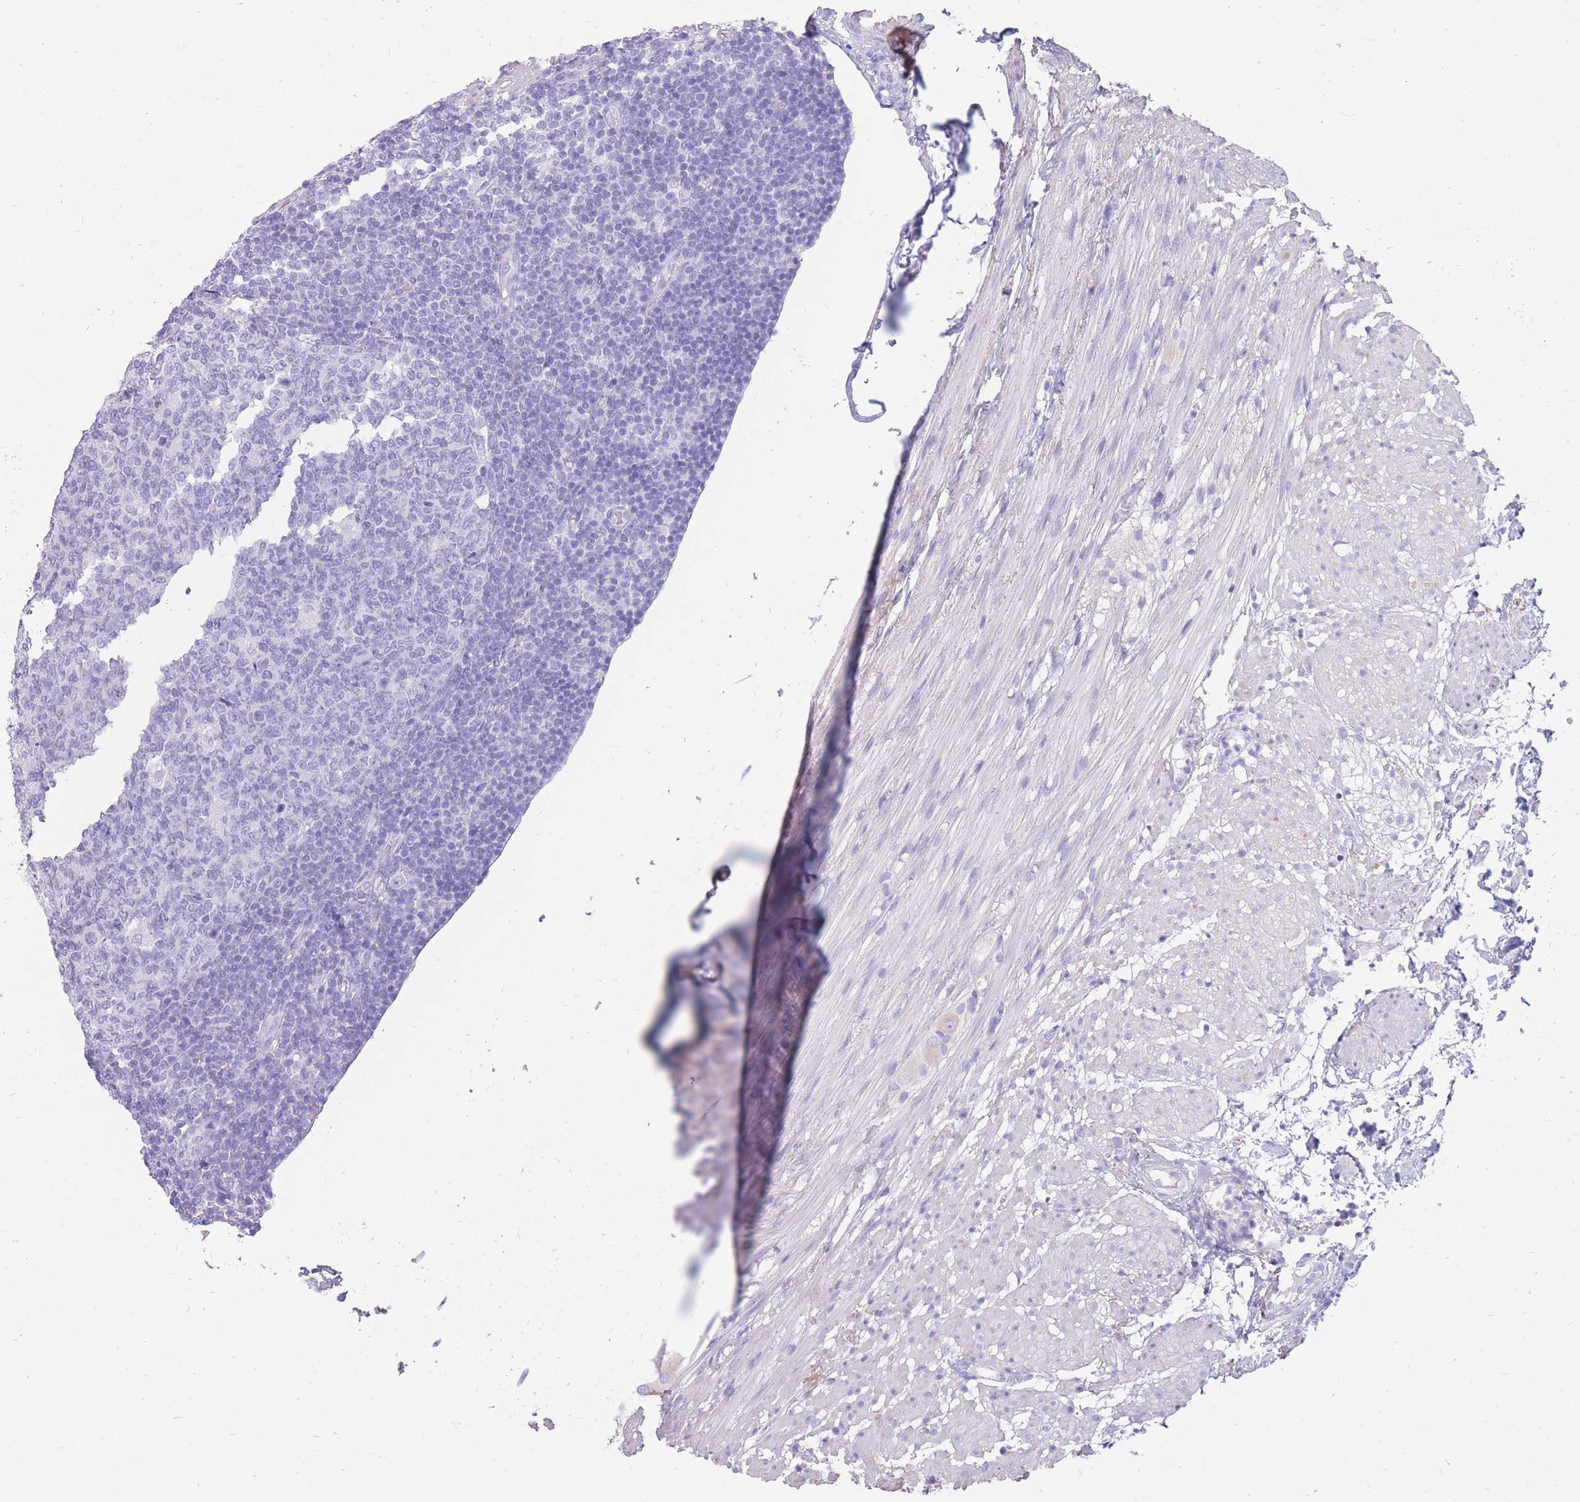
{"staining": {"intensity": "strong", "quantity": "<25%", "location": "cytoplasmic/membranous"}, "tissue": "appendix", "cell_type": "Glandular cells", "image_type": "normal", "snomed": [{"axis": "morphology", "description": "Normal tissue, NOS"}, {"axis": "topography", "description": "Appendix"}], "caption": "A brown stain highlights strong cytoplasmic/membranous staining of a protein in glandular cells of normal appendix.", "gene": "CYP21A2", "patient": {"sex": "male", "age": 83}}